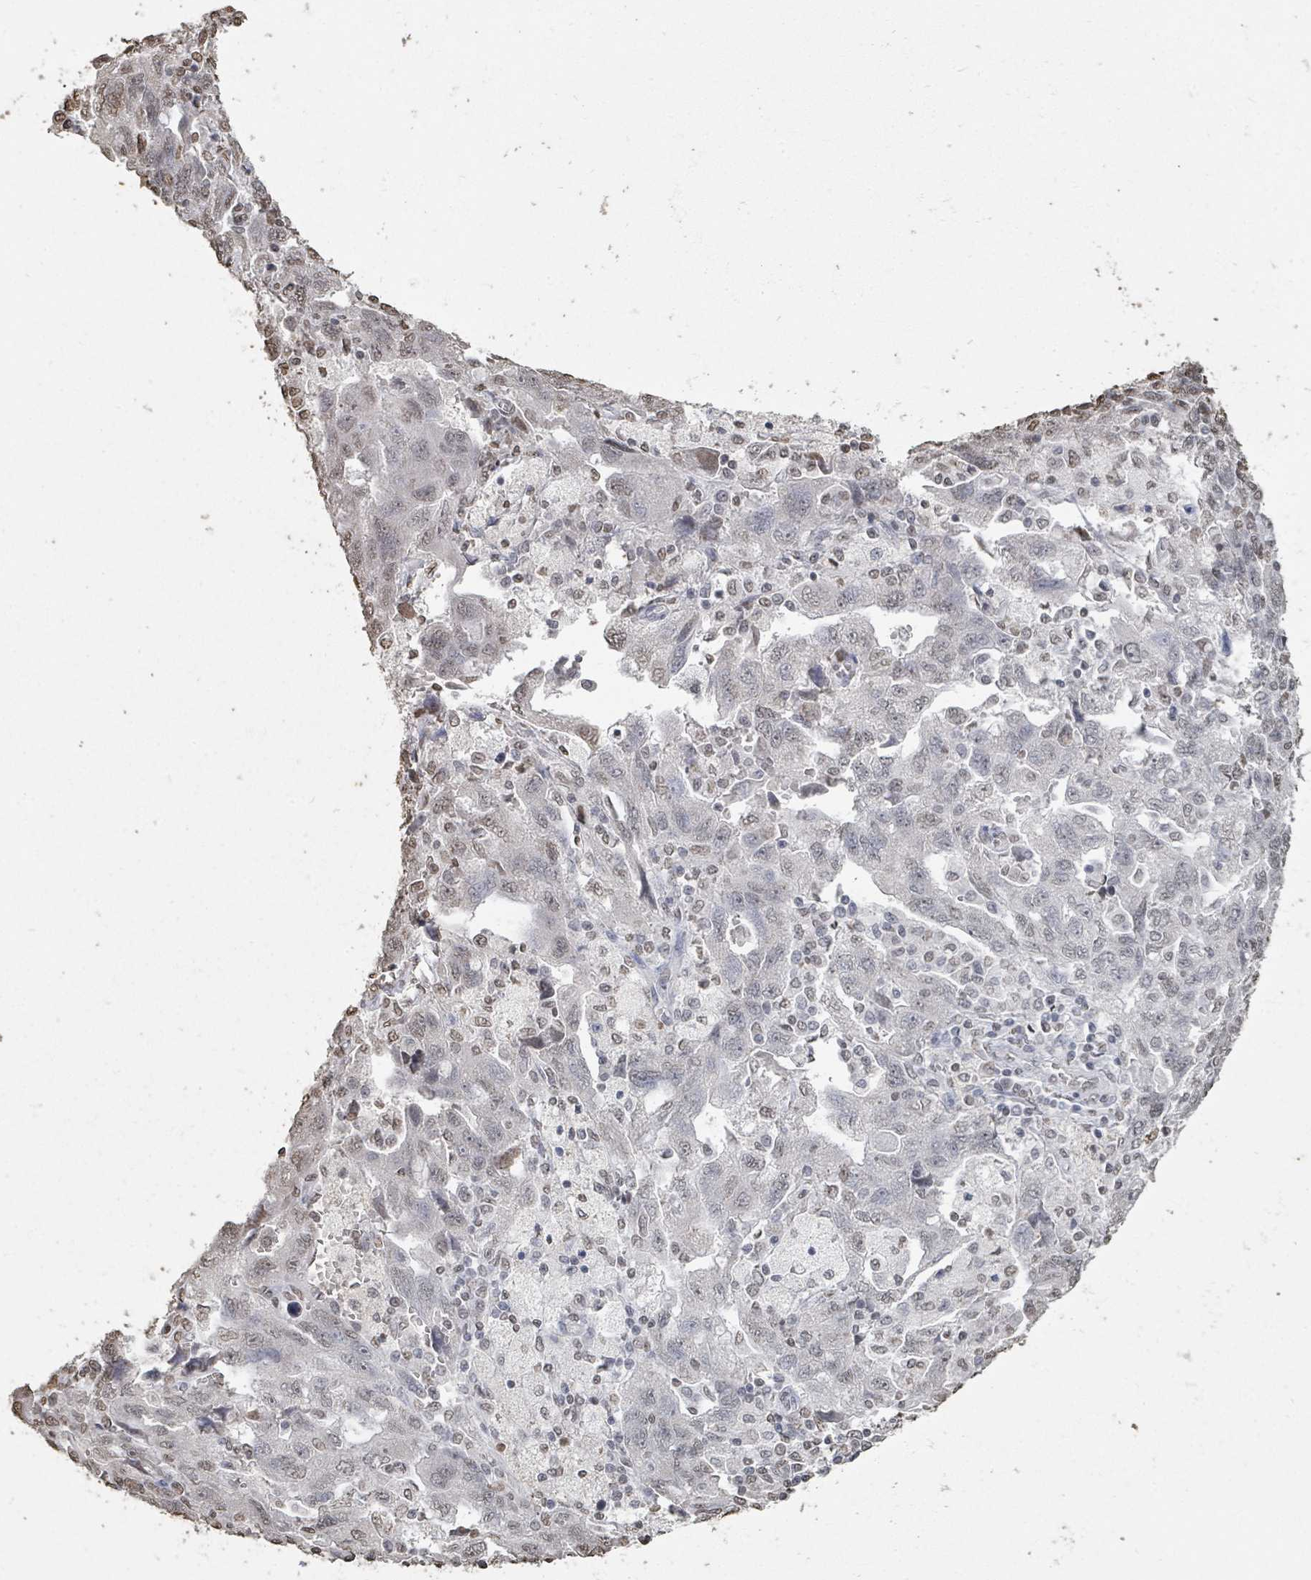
{"staining": {"intensity": "weak", "quantity": "<25%", "location": "nuclear"}, "tissue": "ovarian cancer", "cell_type": "Tumor cells", "image_type": "cancer", "snomed": [{"axis": "morphology", "description": "Carcinoma, NOS"}, {"axis": "morphology", "description": "Cystadenocarcinoma, serous, NOS"}, {"axis": "topography", "description": "Ovary"}], "caption": "High power microscopy image of an immunohistochemistry micrograph of ovarian cancer (carcinoma), revealing no significant expression in tumor cells. (IHC, brightfield microscopy, high magnification).", "gene": "MRPS12", "patient": {"sex": "female", "age": 69}}